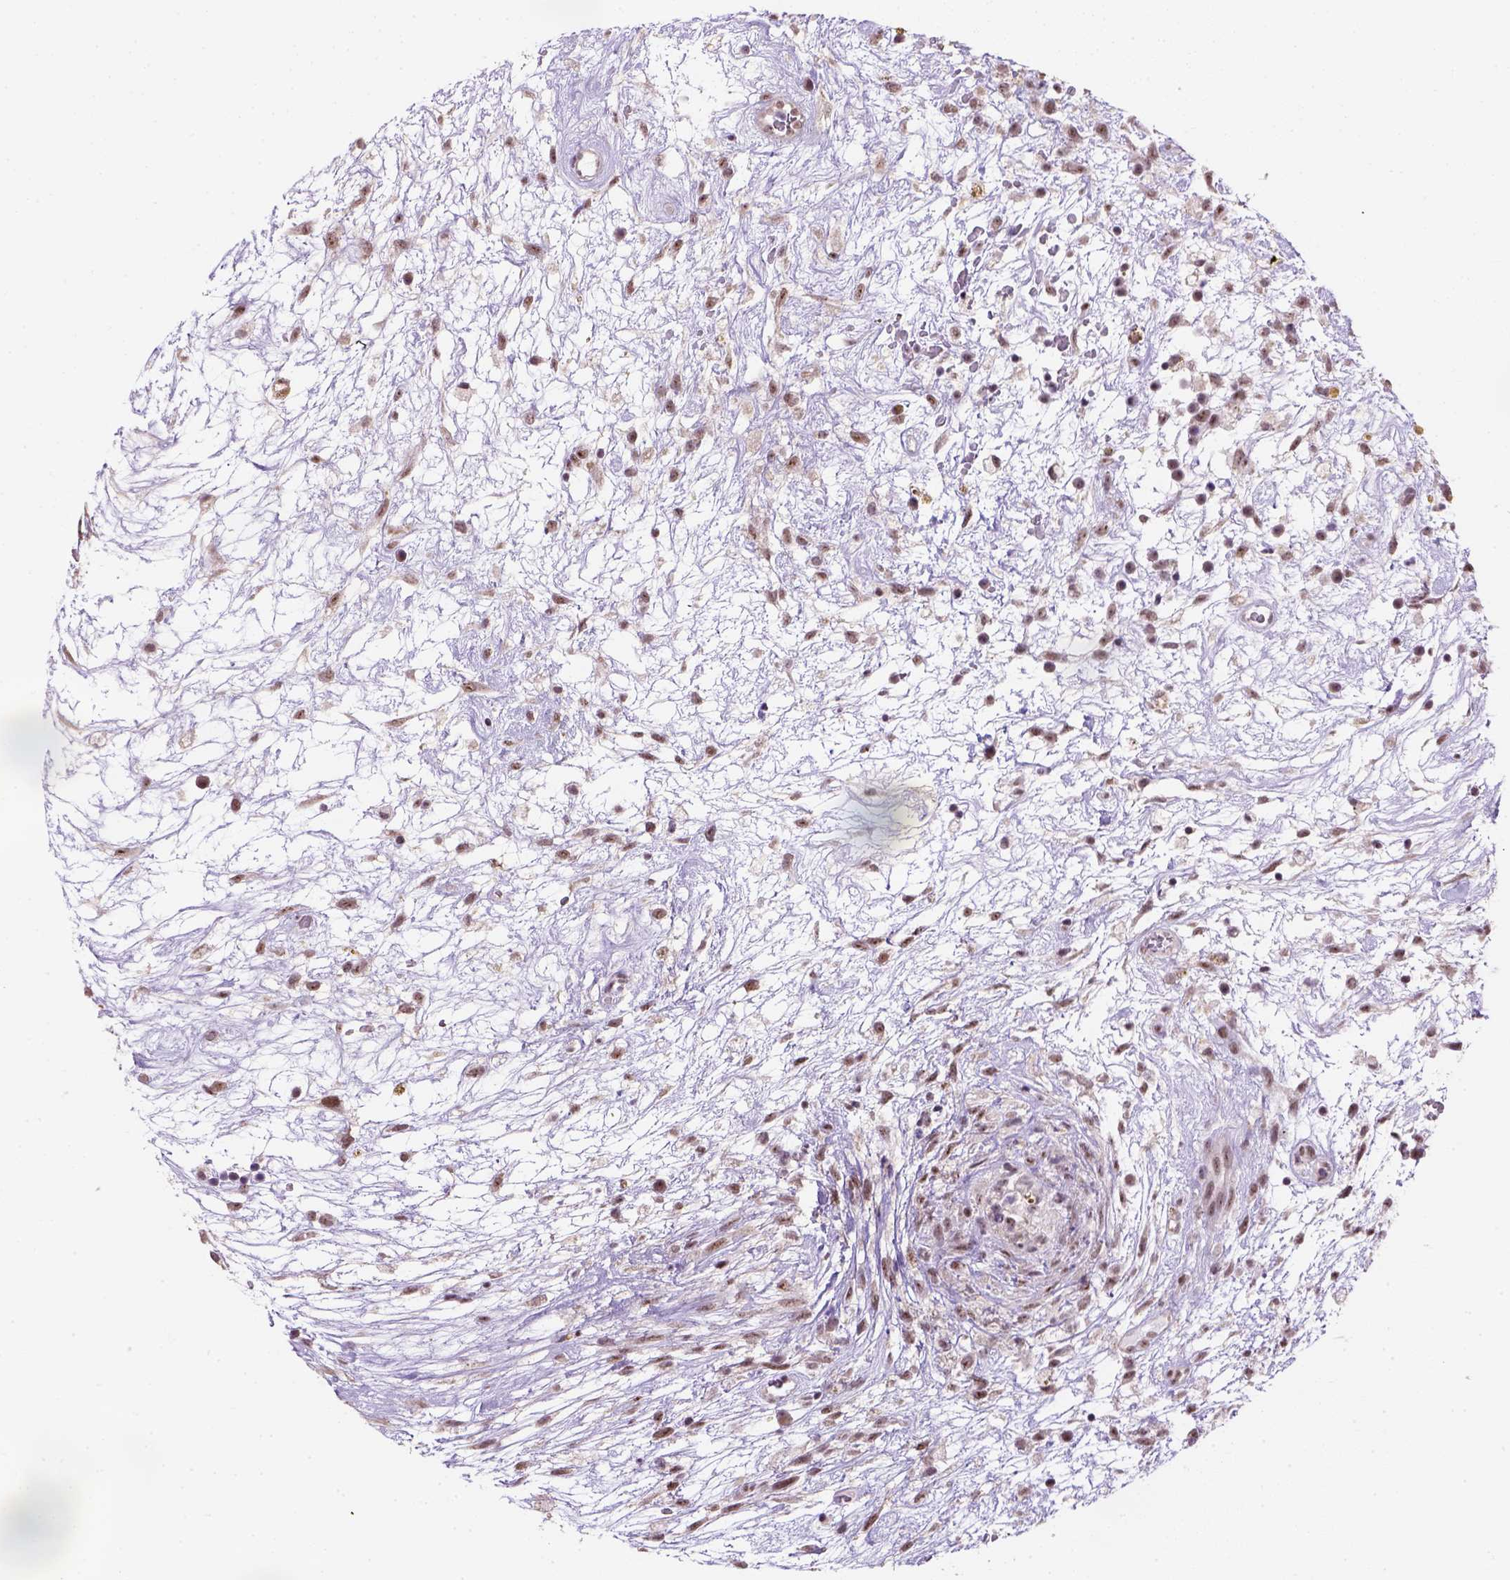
{"staining": {"intensity": "moderate", "quantity": ">75%", "location": "nuclear"}, "tissue": "testis cancer", "cell_type": "Tumor cells", "image_type": "cancer", "snomed": [{"axis": "morphology", "description": "Normal tissue, NOS"}, {"axis": "morphology", "description": "Carcinoma, Embryonal, NOS"}, {"axis": "topography", "description": "Testis"}], "caption": "Moderate nuclear positivity is identified in about >75% of tumor cells in testis cancer (embryonal carcinoma). The protein is shown in brown color, while the nuclei are stained blue.", "gene": "DDX50", "patient": {"sex": "male", "age": 32}}